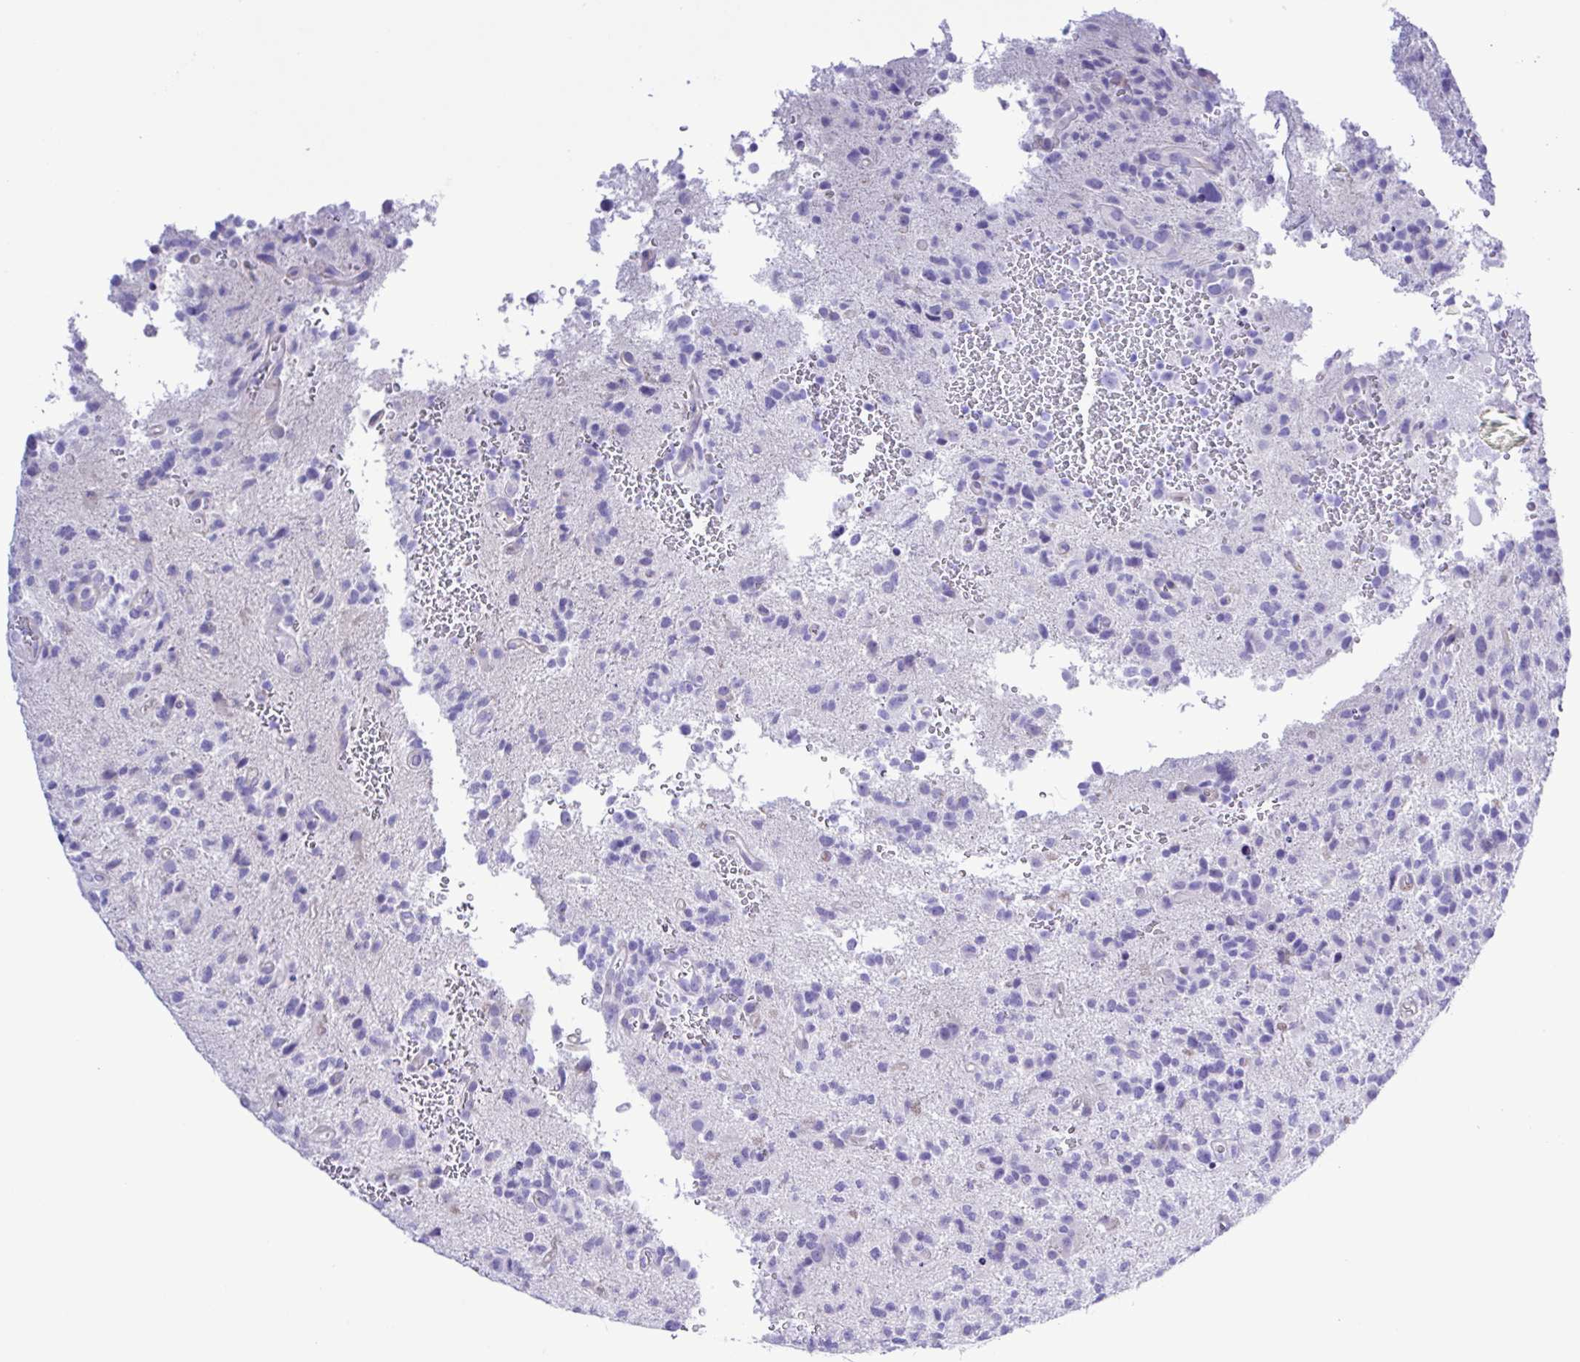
{"staining": {"intensity": "negative", "quantity": "none", "location": "none"}, "tissue": "glioma", "cell_type": "Tumor cells", "image_type": "cancer", "snomed": [{"axis": "morphology", "description": "Glioma, malignant, High grade"}, {"axis": "topography", "description": "Brain"}], "caption": "An image of human high-grade glioma (malignant) is negative for staining in tumor cells.", "gene": "CYP11A1", "patient": {"sex": "female", "age": 71}}